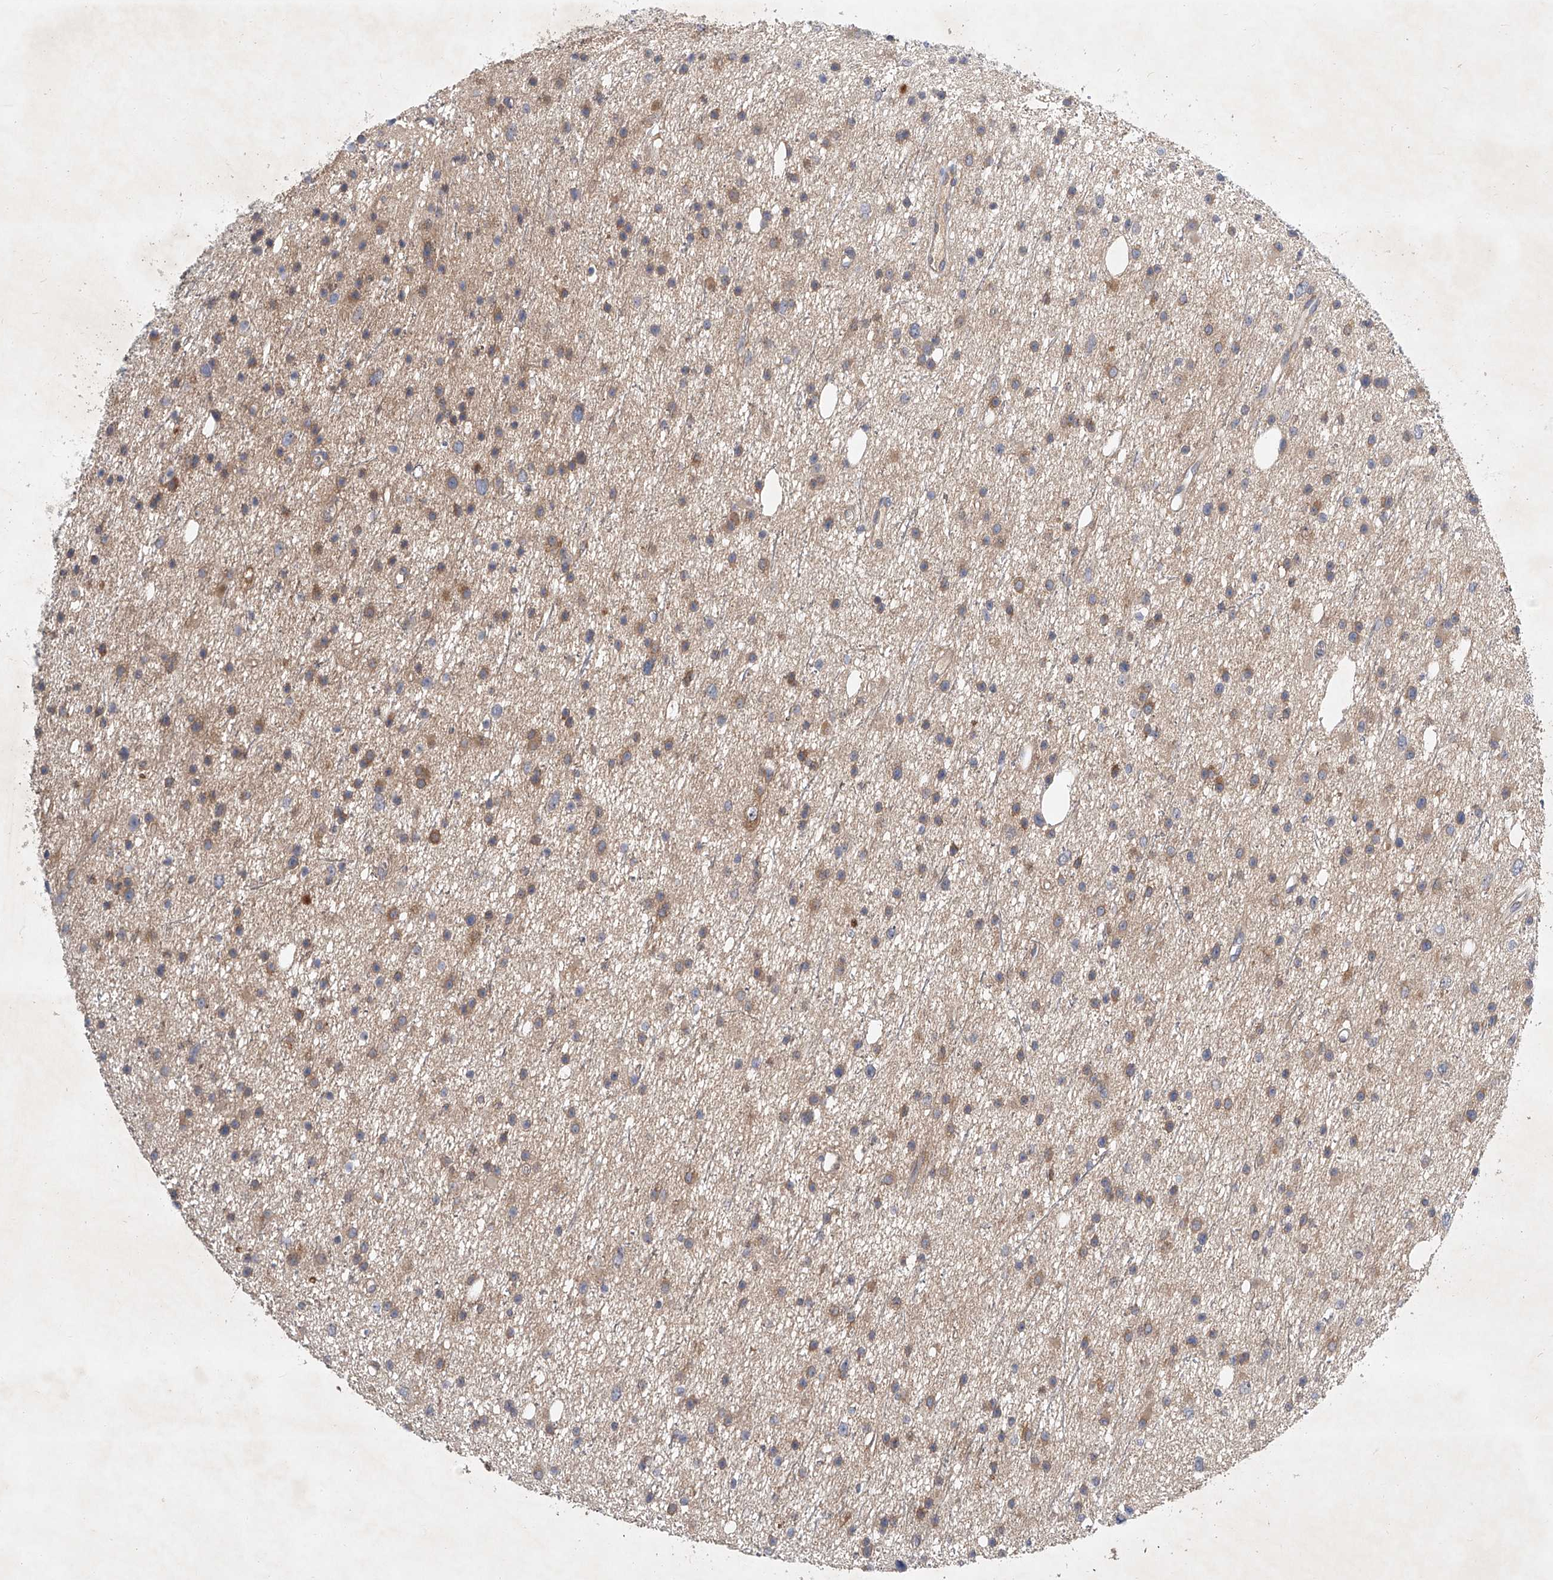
{"staining": {"intensity": "moderate", "quantity": "25%-75%", "location": "cytoplasmic/membranous"}, "tissue": "glioma", "cell_type": "Tumor cells", "image_type": "cancer", "snomed": [{"axis": "morphology", "description": "Glioma, malignant, Low grade"}, {"axis": "topography", "description": "Cerebral cortex"}], "caption": "Immunohistochemistry of human malignant glioma (low-grade) exhibits medium levels of moderate cytoplasmic/membranous expression in approximately 25%-75% of tumor cells.", "gene": "CARMIL1", "patient": {"sex": "female", "age": 39}}